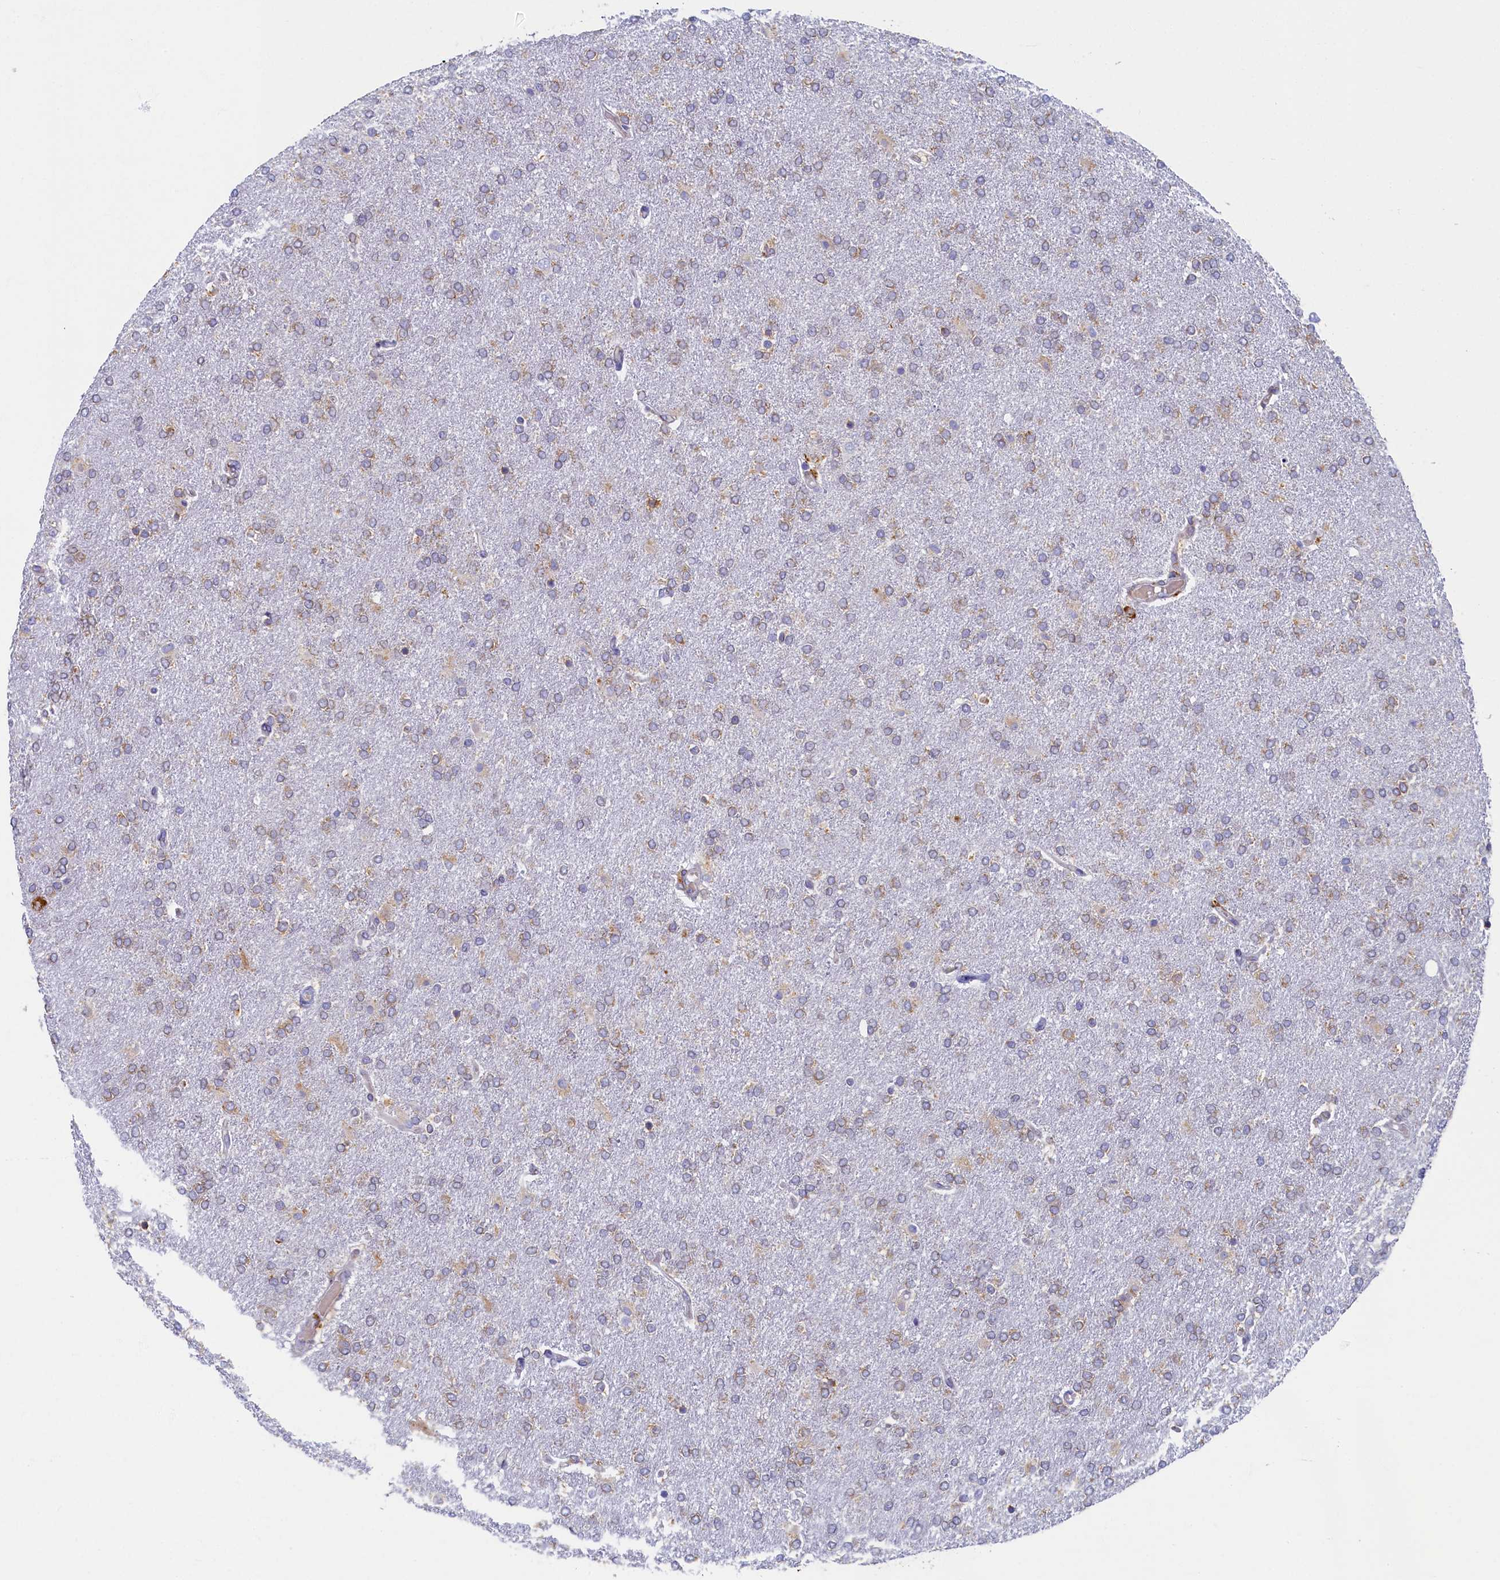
{"staining": {"intensity": "weak", "quantity": ">75%", "location": "cytoplasmic/membranous"}, "tissue": "glioma", "cell_type": "Tumor cells", "image_type": "cancer", "snomed": [{"axis": "morphology", "description": "Glioma, malignant, High grade"}, {"axis": "topography", "description": "Brain"}], "caption": "Immunohistochemistry (DAB (3,3'-diaminobenzidine)) staining of glioma shows weak cytoplasmic/membranous protein positivity in approximately >75% of tumor cells.", "gene": "TMEM18", "patient": {"sex": "male", "age": 72}}